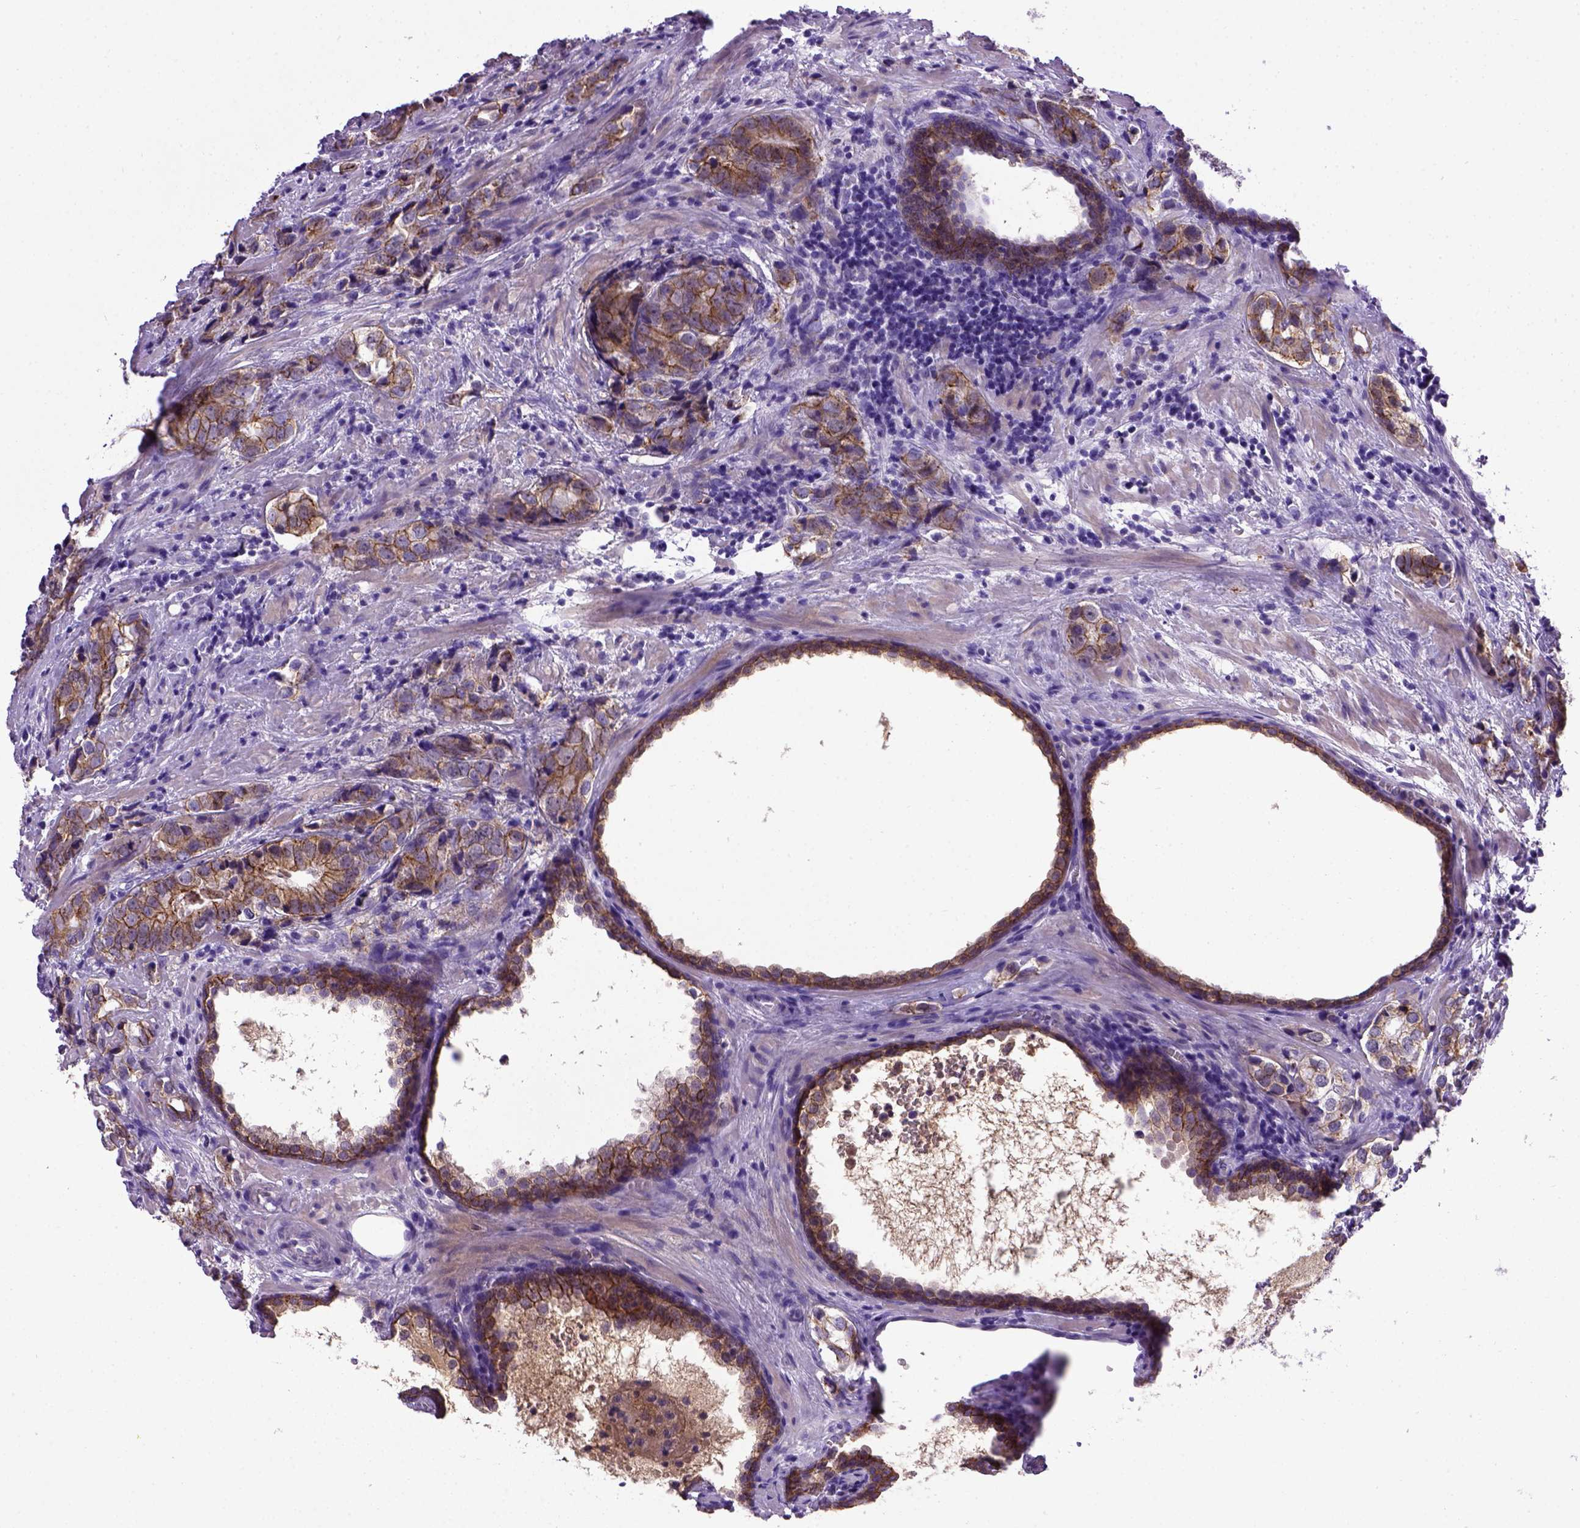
{"staining": {"intensity": "moderate", "quantity": ">75%", "location": "cytoplasmic/membranous"}, "tissue": "prostate cancer", "cell_type": "Tumor cells", "image_type": "cancer", "snomed": [{"axis": "morphology", "description": "Adenocarcinoma, NOS"}, {"axis": "topography", "description": "Prostate and seminal vesicle, NOS"}], "caption": "This is an image of IHC staining of prostate adenocarcinoma, which shows moderate staining in the cytoplasmic/membranous of tumor cells.", "gene": "CDH1", "patient": {"sex": "male", "age": 63}}